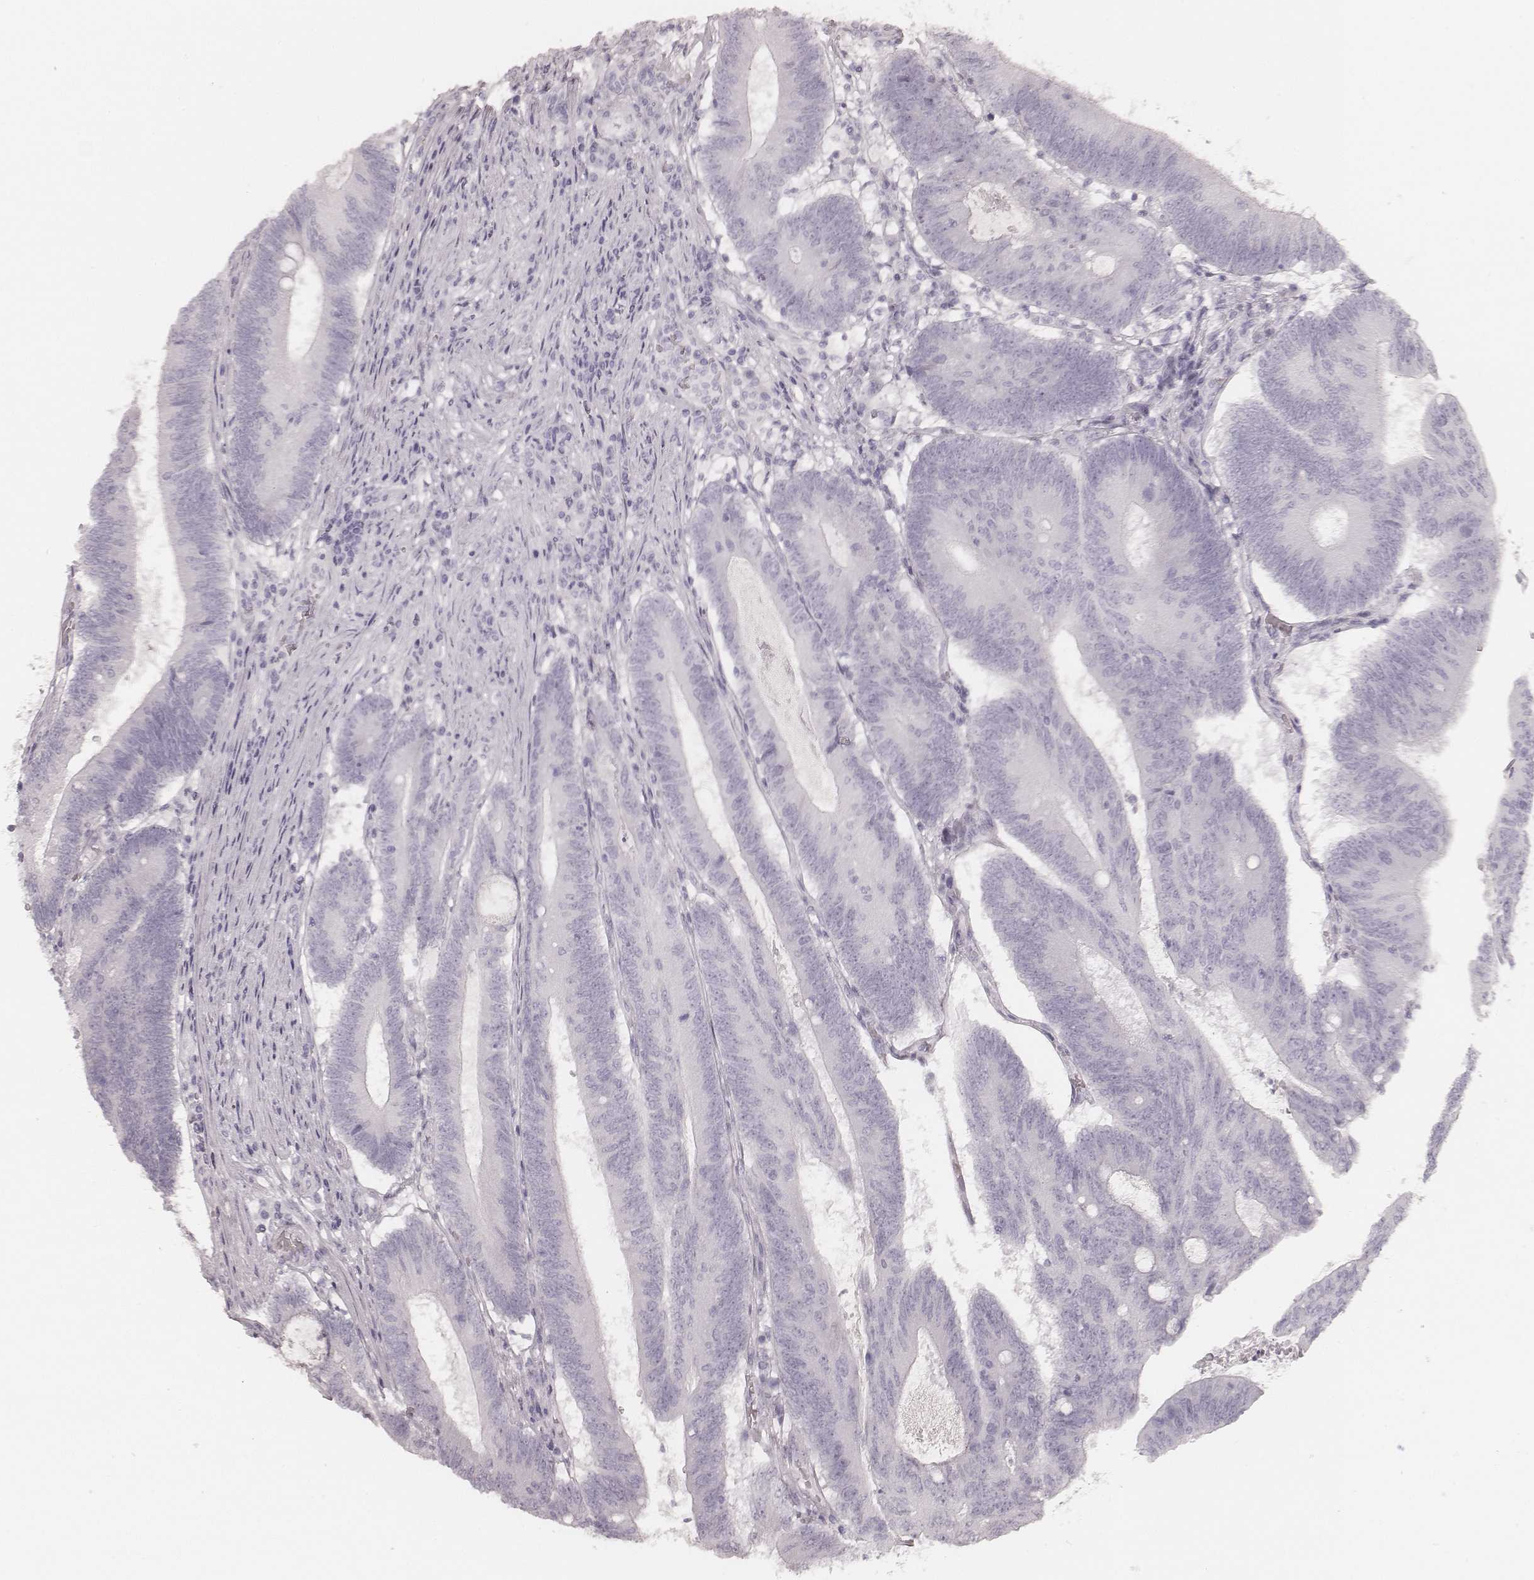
{"staining": {"intensity": "negative", "quantity": "none", "location": "none"}, "tissue": "colorectal cancer", "cell_type": "Tumor cells", "image_type": "cancer", "snomed": [{"axis": "morphology", "description": "Adenocarcinoma, NOS"}, {"axis": "topography", "description": "Colon"}], "caption": "This is an immunohistochemistry (IHC) histopathology image of human adenocarcinoma (colorectal). There is no staining in tumor cells.", "gene": "KRT31", "patient": {"sex": "female", "age": 70}}